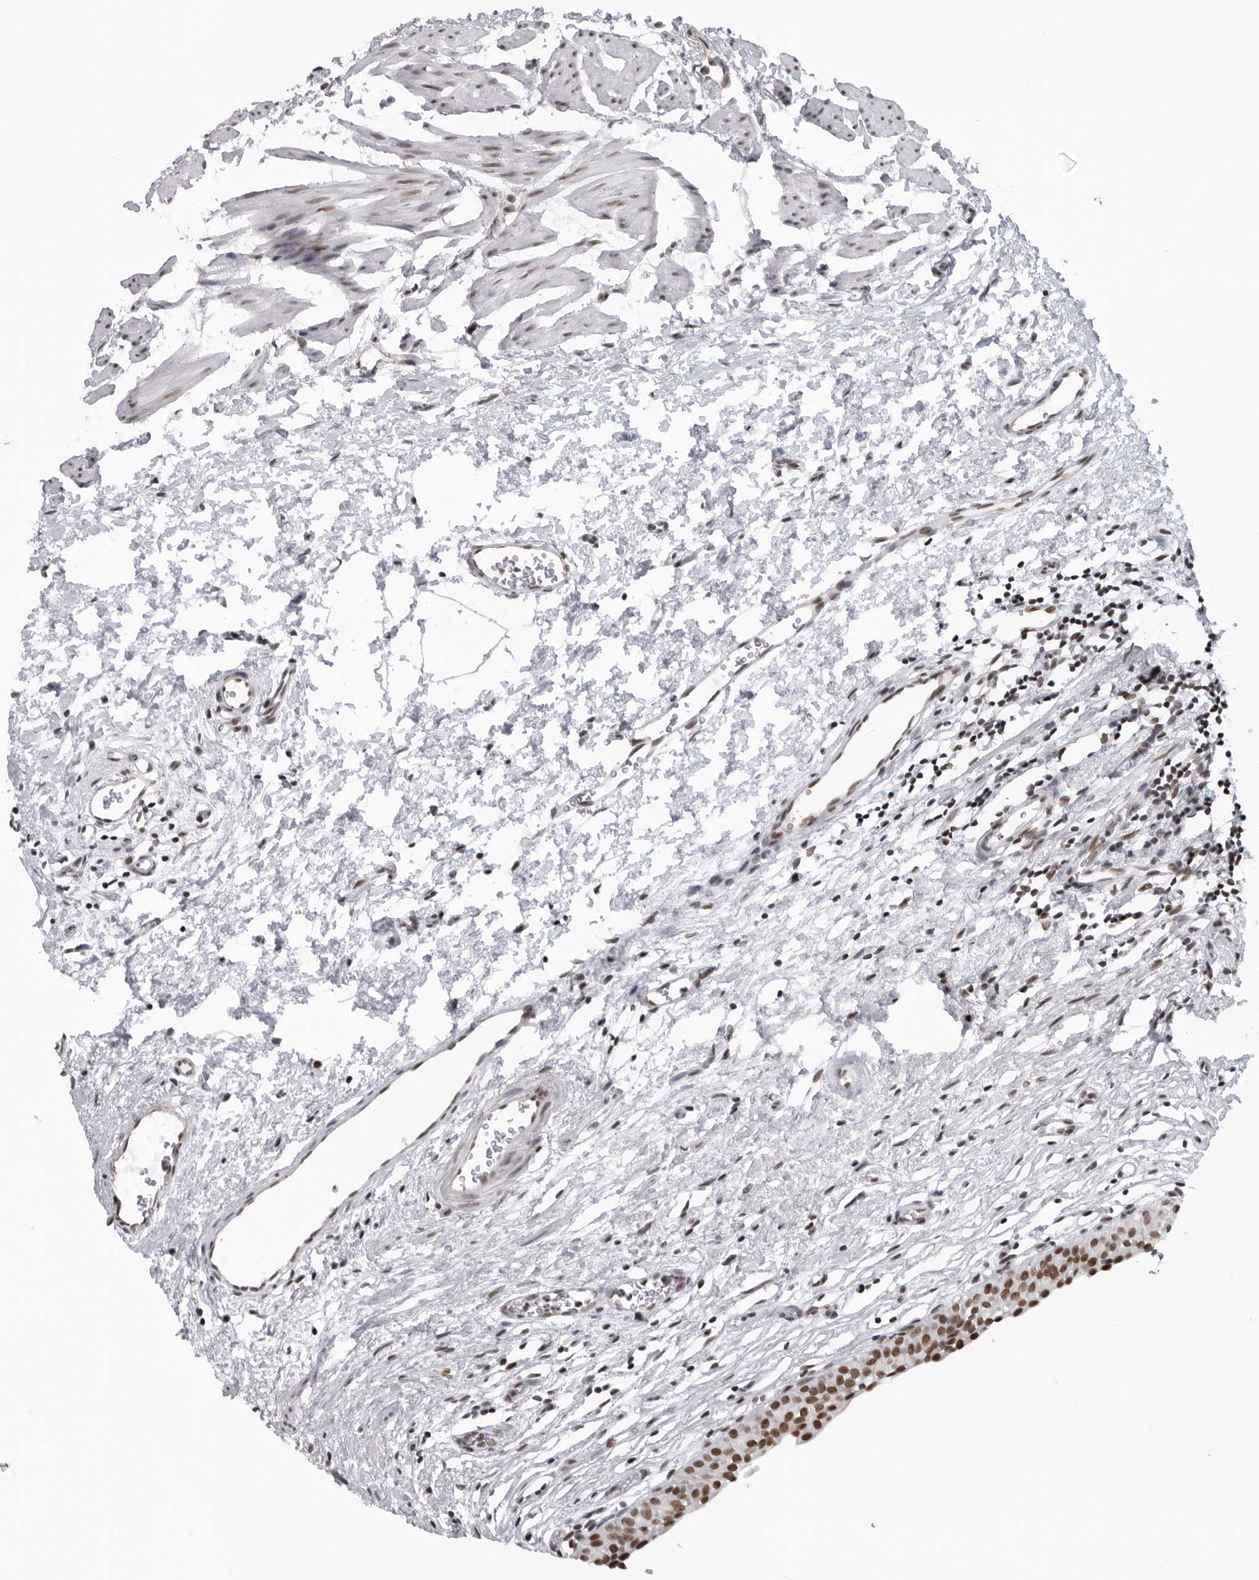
{"staining": {"intensity": "moderate", "quantity": ">75%", "location": "nuclear"}, "tissue": "urinary bladder", "cell_type": "Urothelial cells", "image_type": "normal", "snomed": [{"axis": "morphology", "description": "Normal tissue, NOS"}, {"axis": "morphology", "description": "Urothelial carcinoma, High grade"}, {"axis": "topography", "description": "Urinary bladder"}], "caption": "The photomicrograph displays a brown stain indicating the presence of a protein in the nuclear of urothelial cells in urinary bladder. The staining was performed using DAB (3,3'-diaminobenzidine), with brown indicating positive protein expression. Nuclei are stained blue with hematoxylin.", "gene": "RNF26", "patient": {"sex": "female", "age": 60}}